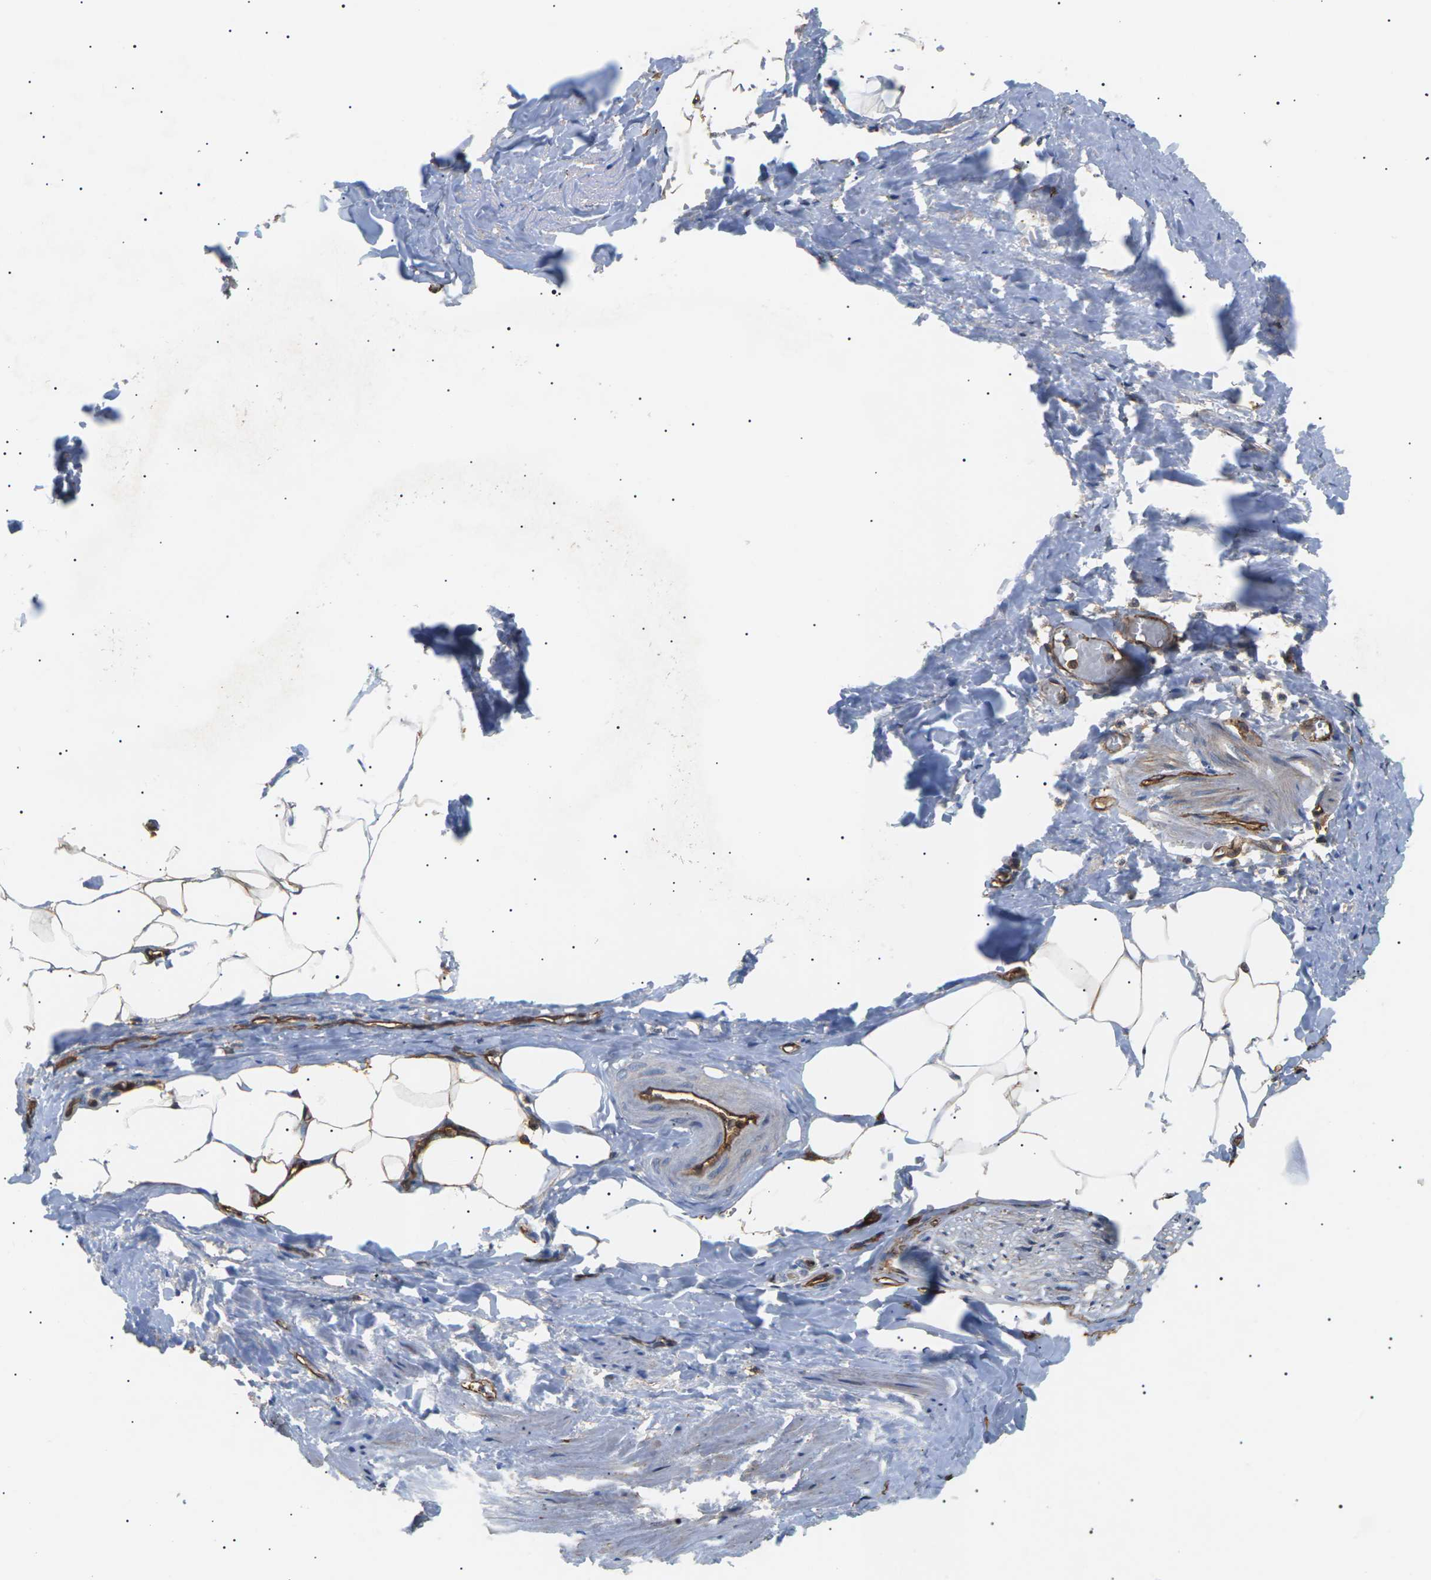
{"staining": {"intensity": "moderate", "quantity": ">75%", "location": "cytoplasmic/membranous"}, "tissue": "adipose tissue", "cell_type": "Adipocytes", "image_type": "normal", "snomed": [{"axis": "morphology", "description": "Normal tissue, NOS"}, {"axis": "topography", "description": "Soft tissue"}, {"axis": "topography", "description": "Vascular tissue"}], "caption": "About >75% of adipocytes in benign human adipose tissue reveal moderate cytoplasmic/membranous protein expression as visualized by brown immunohistochemical staining.", "gene": "TMTC4", "patient": {"sex": "female", "age": 35}}